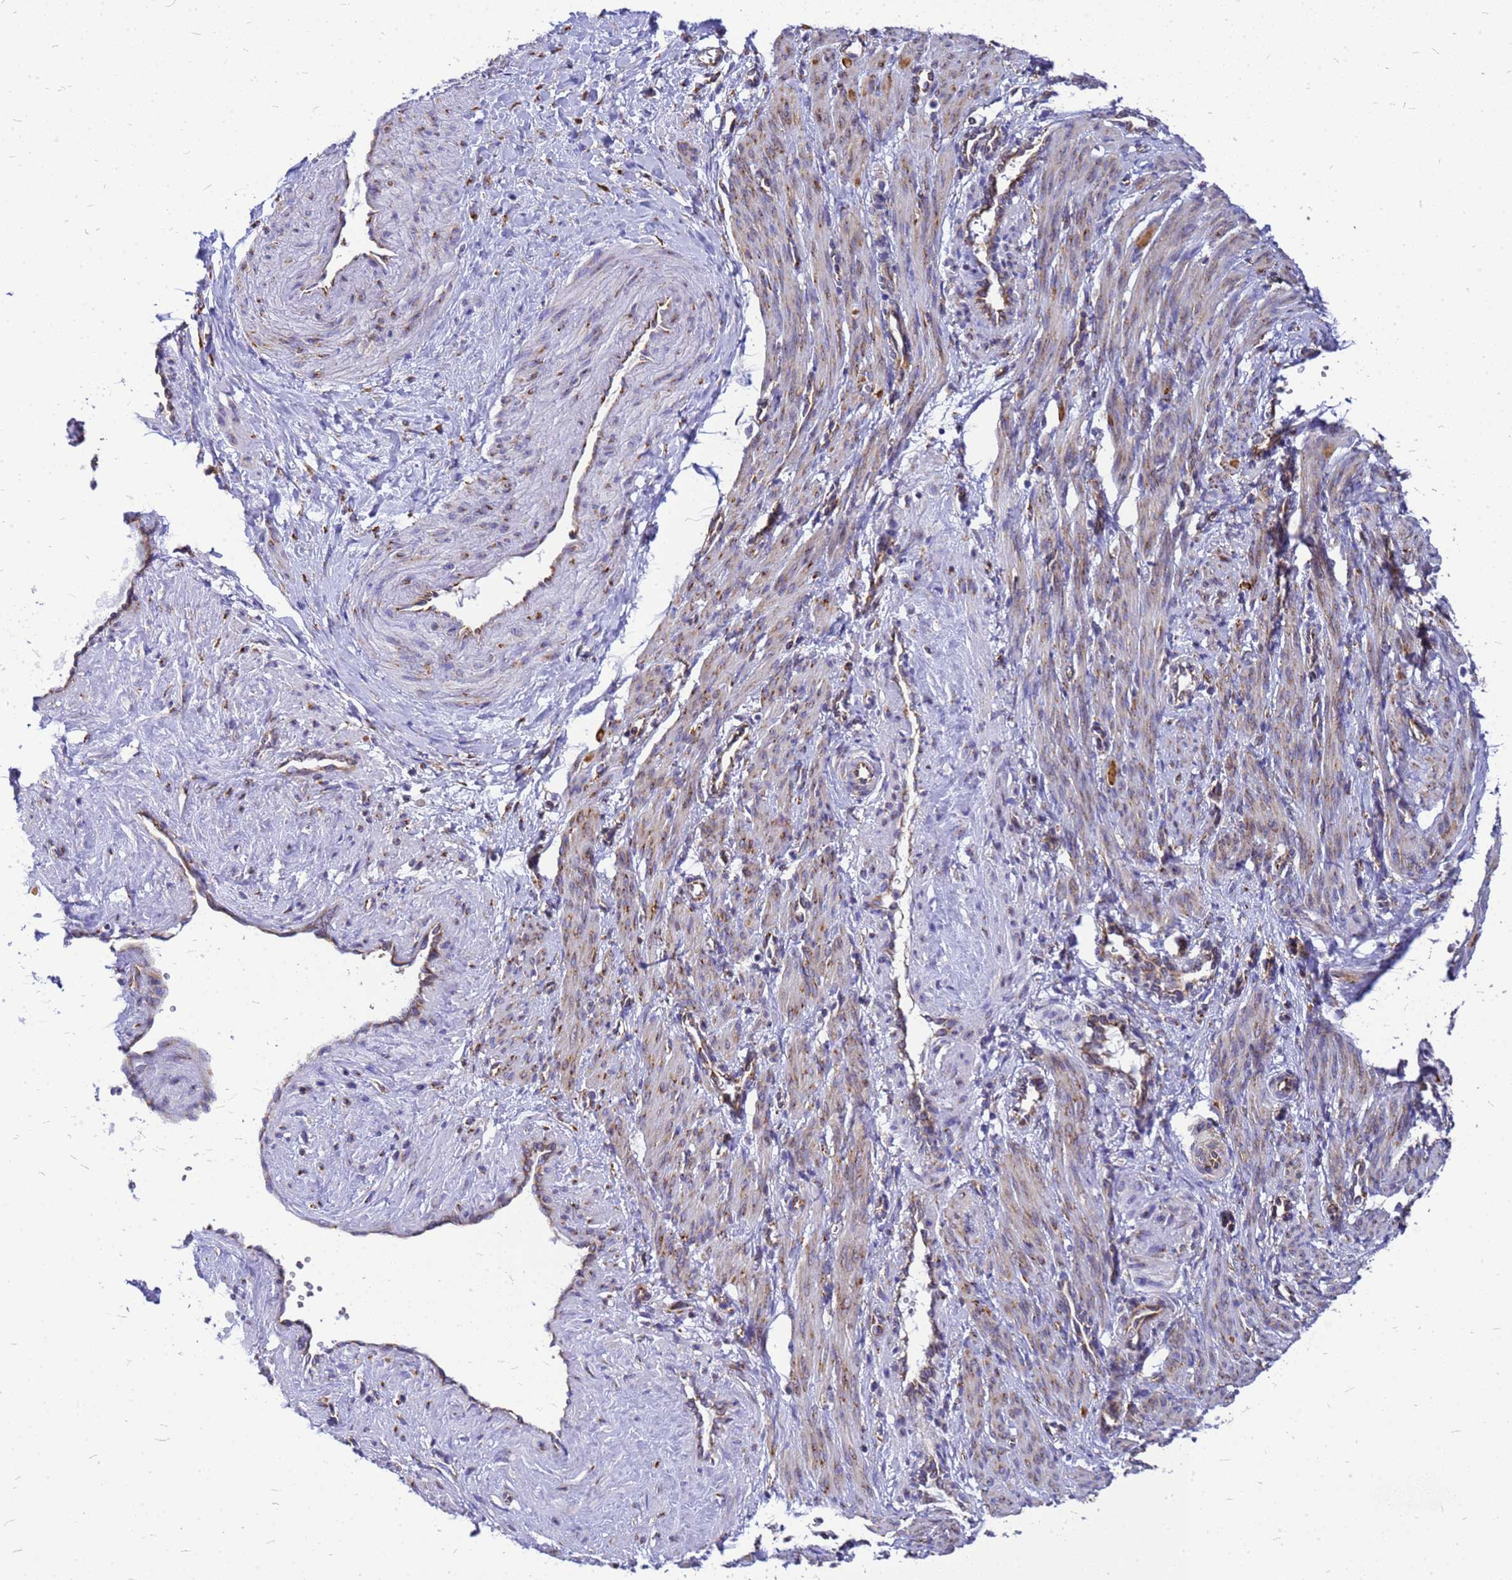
{"staining": {"intensity": "weak", "quantity": "25%-75%", "location": "cytoplasmic/membranous"}, "tissue": "smooth muscle", "cell_type": "Smooth muscle cells", "image_type": "normal", "snomed": [{"axis": "morphology", "description": "Normal tissue, NOS"}, {"axis": "topography", "description": "Endometrium"}], "caption": "Weak cytoplasmic/membranous expression is seen in approximately 25%-75% of smooth muscle cells in benign smooth muscle. The staining was performed using DAB, with brown indicating positive protein expression. Nuclei are stained blue with hematoxylin.", "gene": "EEF1D", "patient": {"sex": "female", "age": 33}}